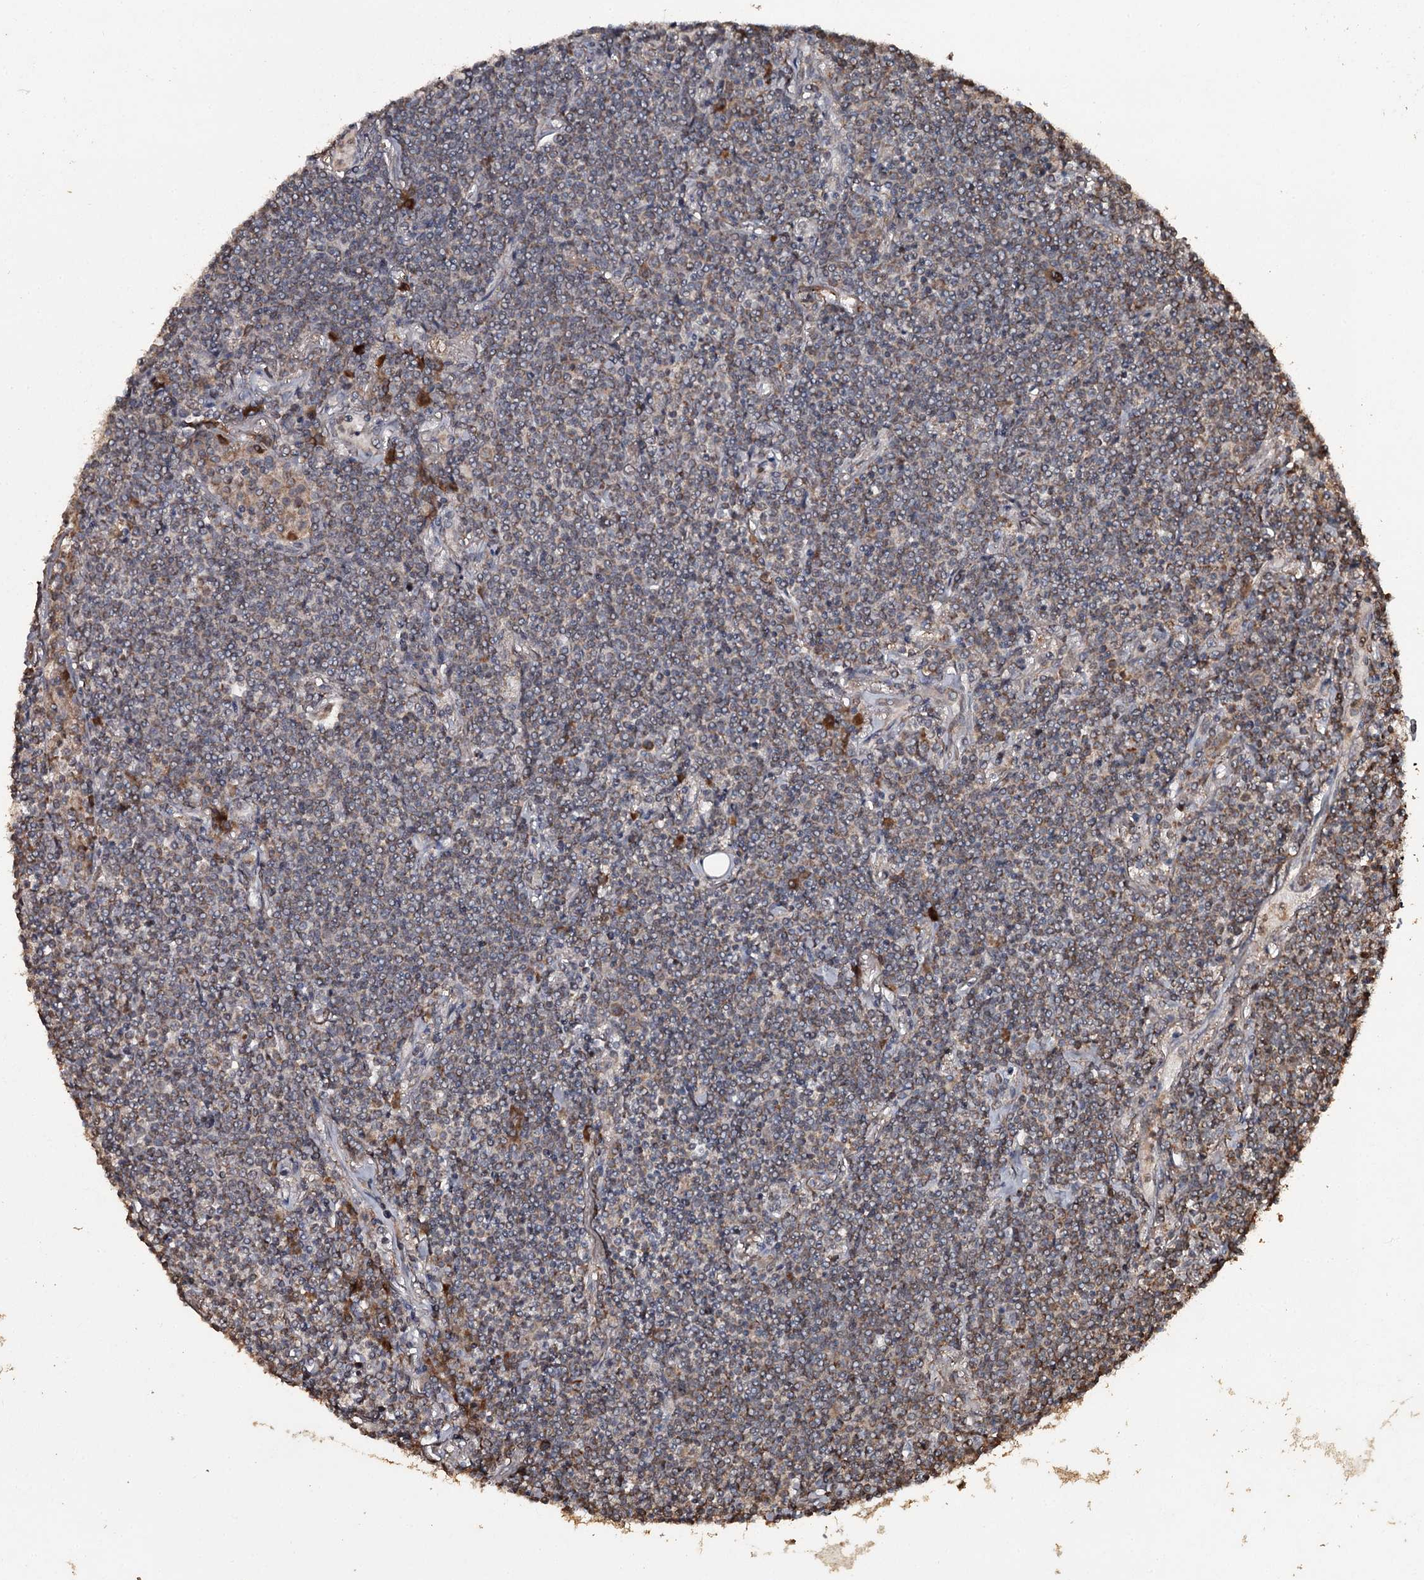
{"staining": {"intensity": "weak", "quantity": ">75%", "location": "cytoplasmic/membranous"}, "tissue": "lymphoma", "cell_type": "Tumor cells", "image_type": "cancer", "snomed": [{"axis": "morphology", "description": "Malignant lymphoma, non-Hodgkin's type, Low grade"}, {"axis": "topography", "description": "Lung"}], "caption": "Protein staining reveals weak cytoplasmic/membranous expression in approximately >75% of tumor cells in lymphoma. (DAB IHC, brown staining for protein, blue staining for nuclei).", "gene": "WIPI1", "patient": {"sex": "female", "age": 71}}